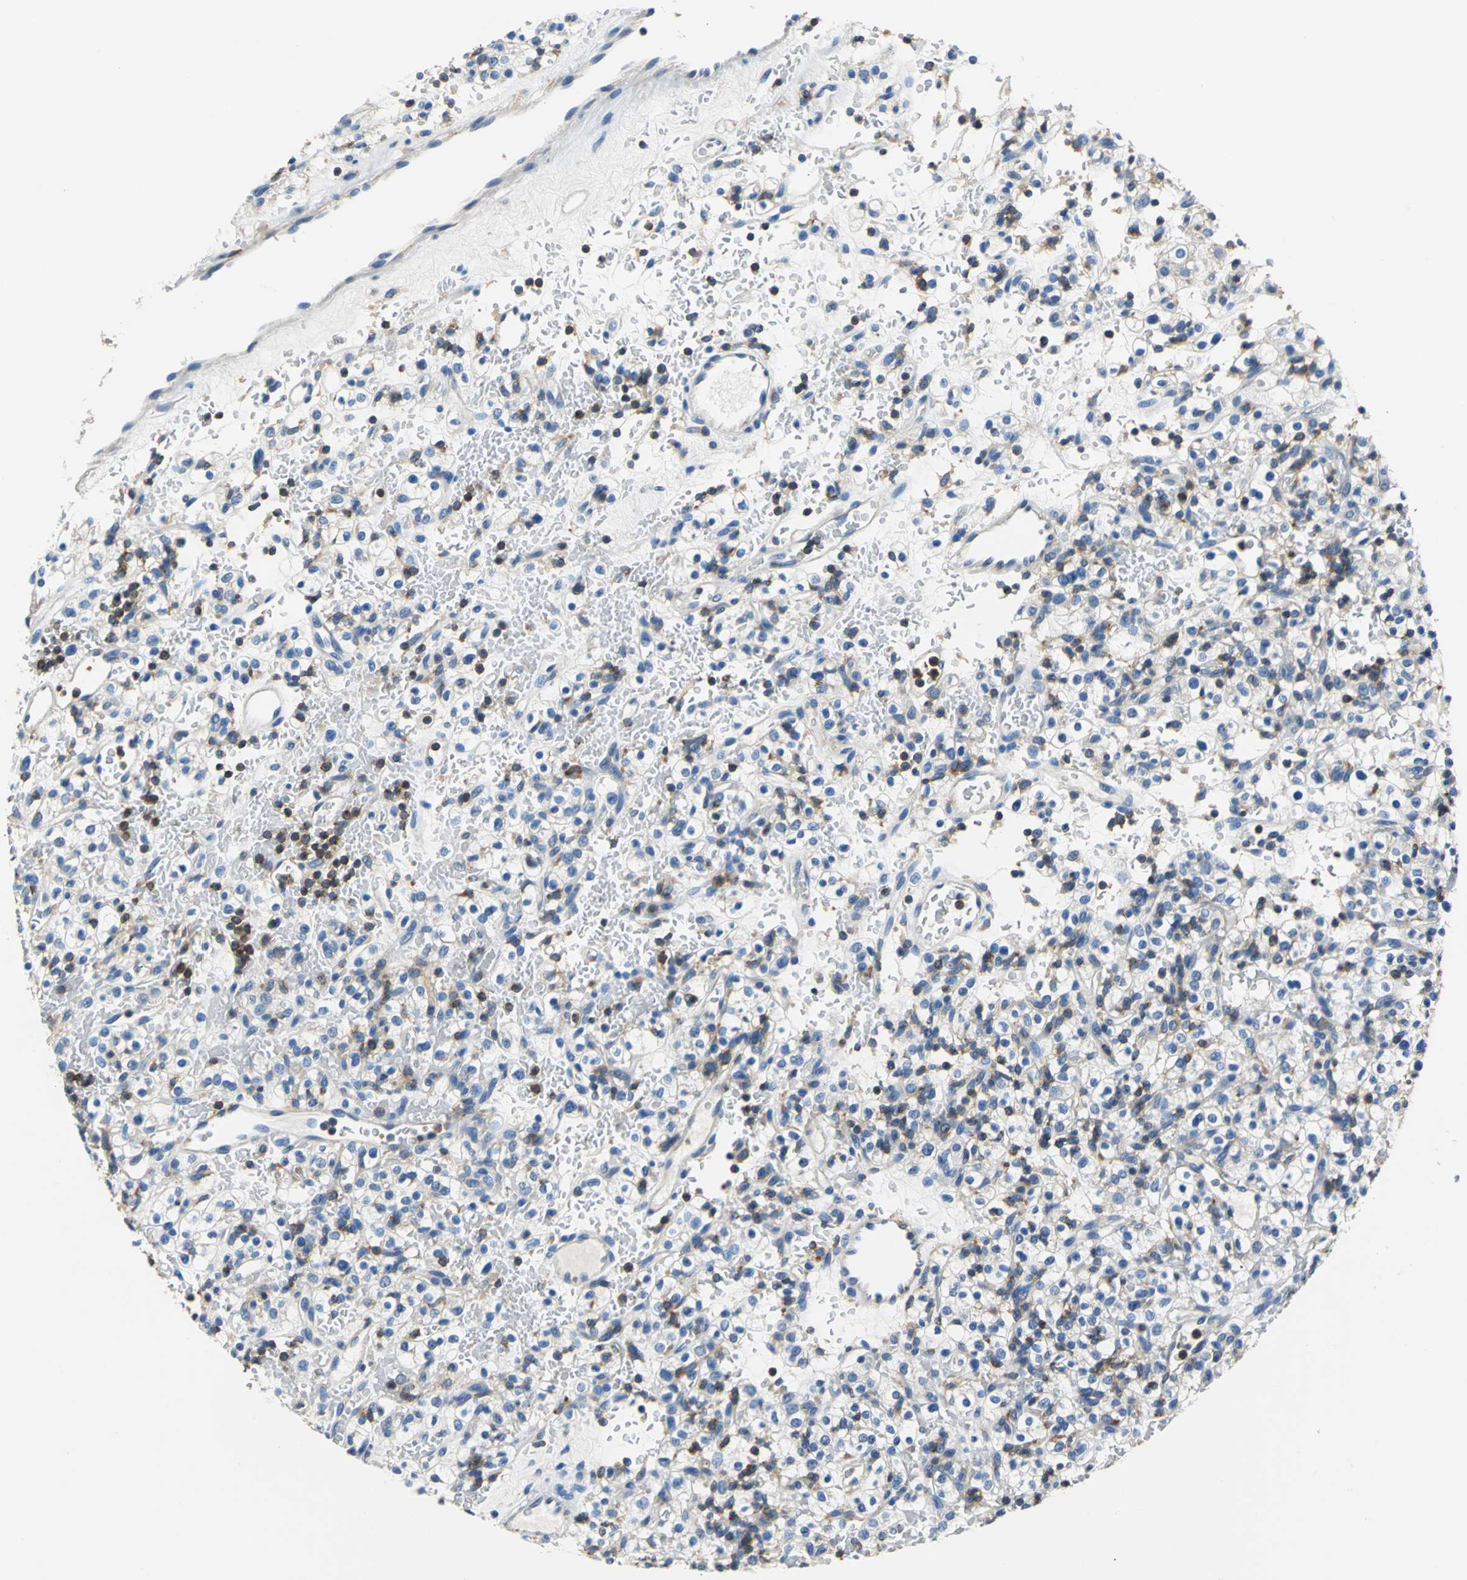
{"staining": {"intensity": "moderate", "quantity": "<25%", "location": "cytoplasmic/membranous"}, "tissue": "renal cancer", "cell_type": "Tumor cells", "image_type": "cancer", "snomed": [{"axis": "morphology", "description": "Normal tissue, NOS"}, {"axis": "morphology", "description": "Adenocarcinoma, NOS"}, {"axis": "topography", "description": "Kidney"}], "caption": "Protein expression analysis of human renal cancer reveals moderate cytoplasmic/membranous staining in about <25% of tumor cells.", "gene": "SEPTIN6", "patient": {"sex": "female", "age": 72}}